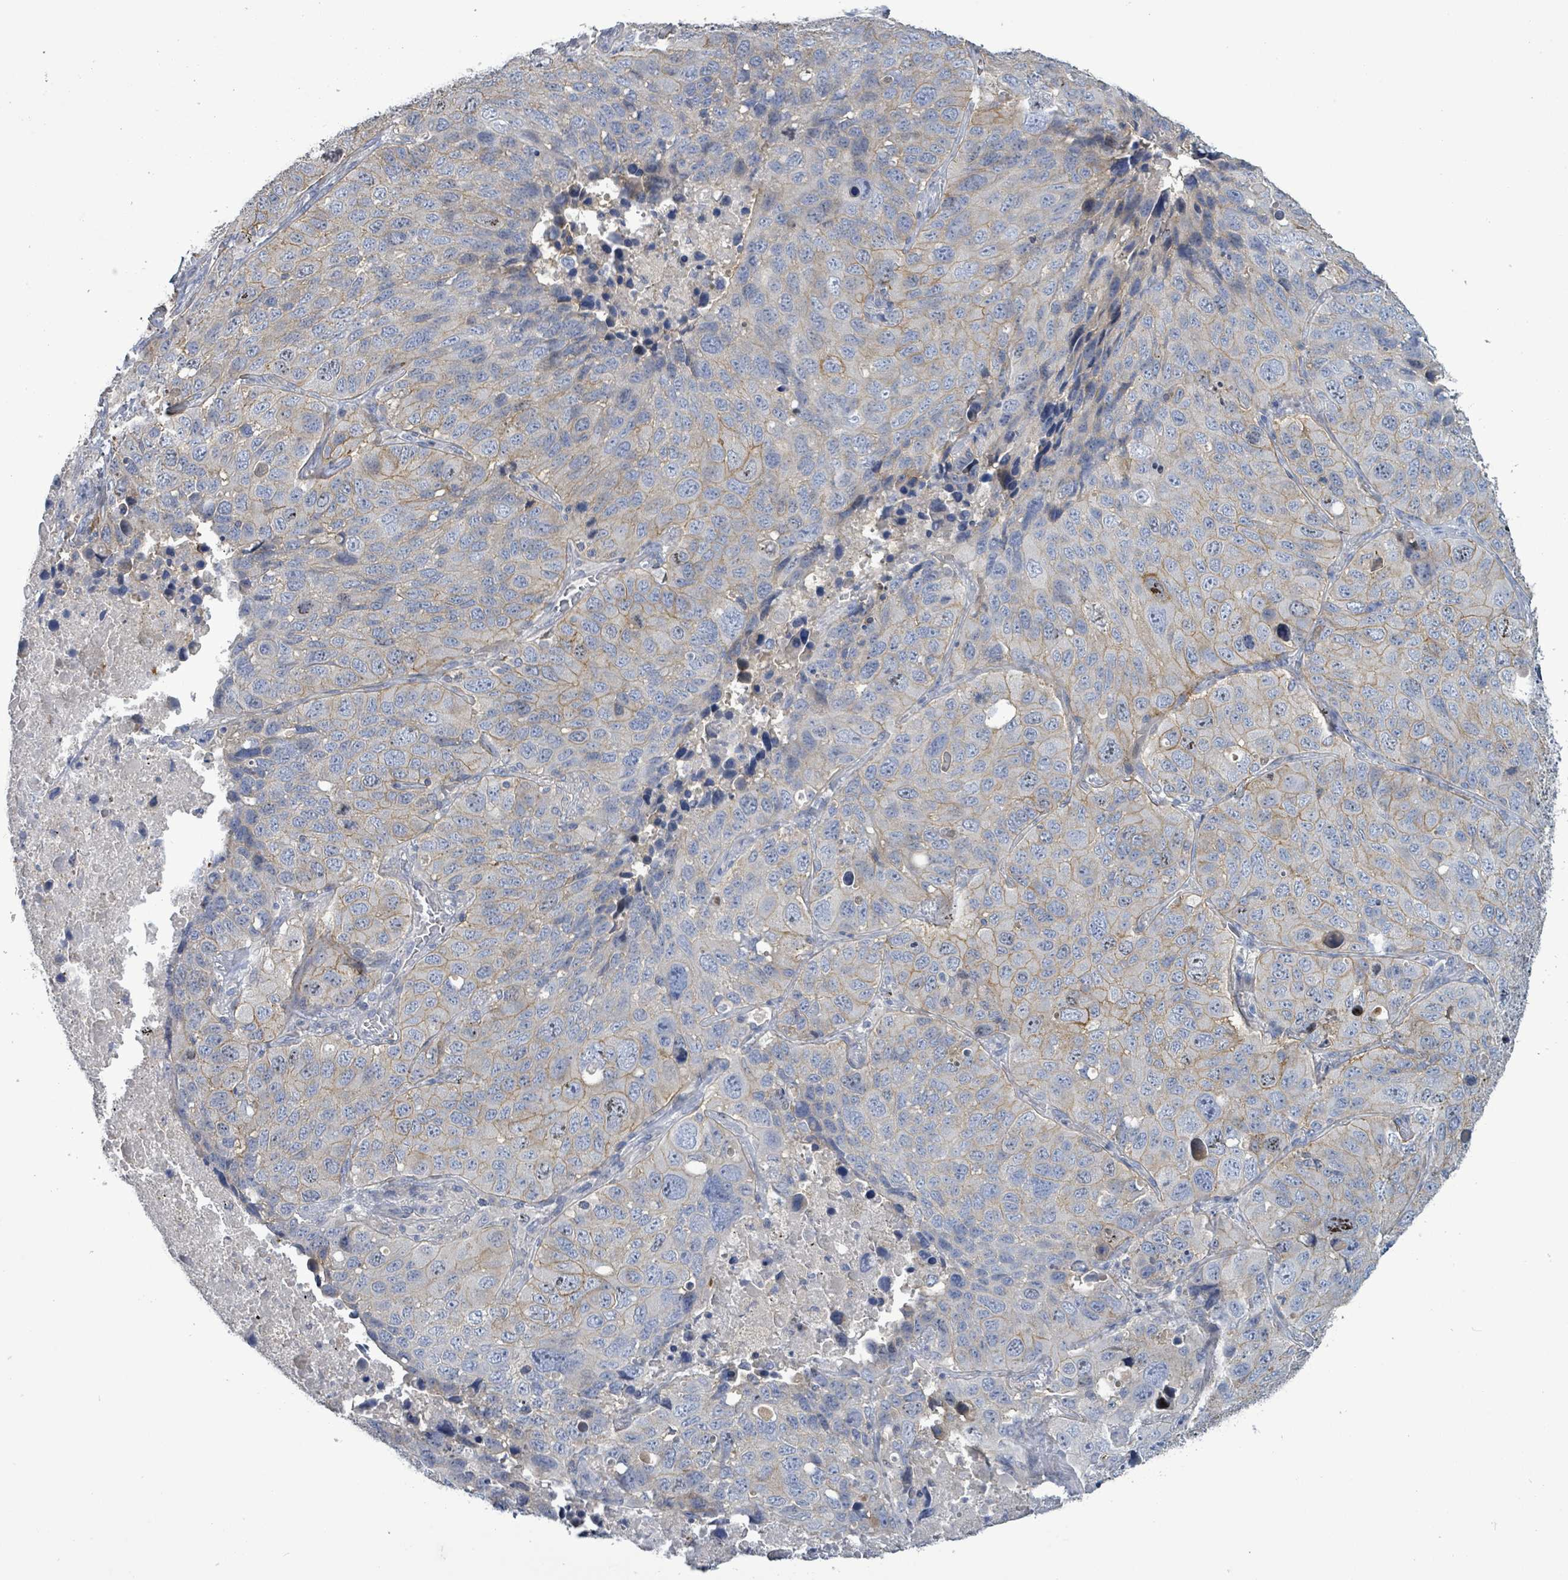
{"staining": {"intensity": "weak", "quantity": "25%-75%", "location": "cytoplasmic/membranous"}, "tissue": "lung cancer", "cell_type": "Tumor cells", "image_type": "cancer", "snomed": [{"axis": "morphology", "description": "Squamous cell carcinoma, NOS"}, {"axis": "topography", "description": "Lung"}], "caption": "A brown stain highlights weak cytoplasmic/membranous staining of a protein in human lung squamous cell carcinoma tumor cells.", "gene": "KRAS", "patient": {"sex": "male", "age": 60}}